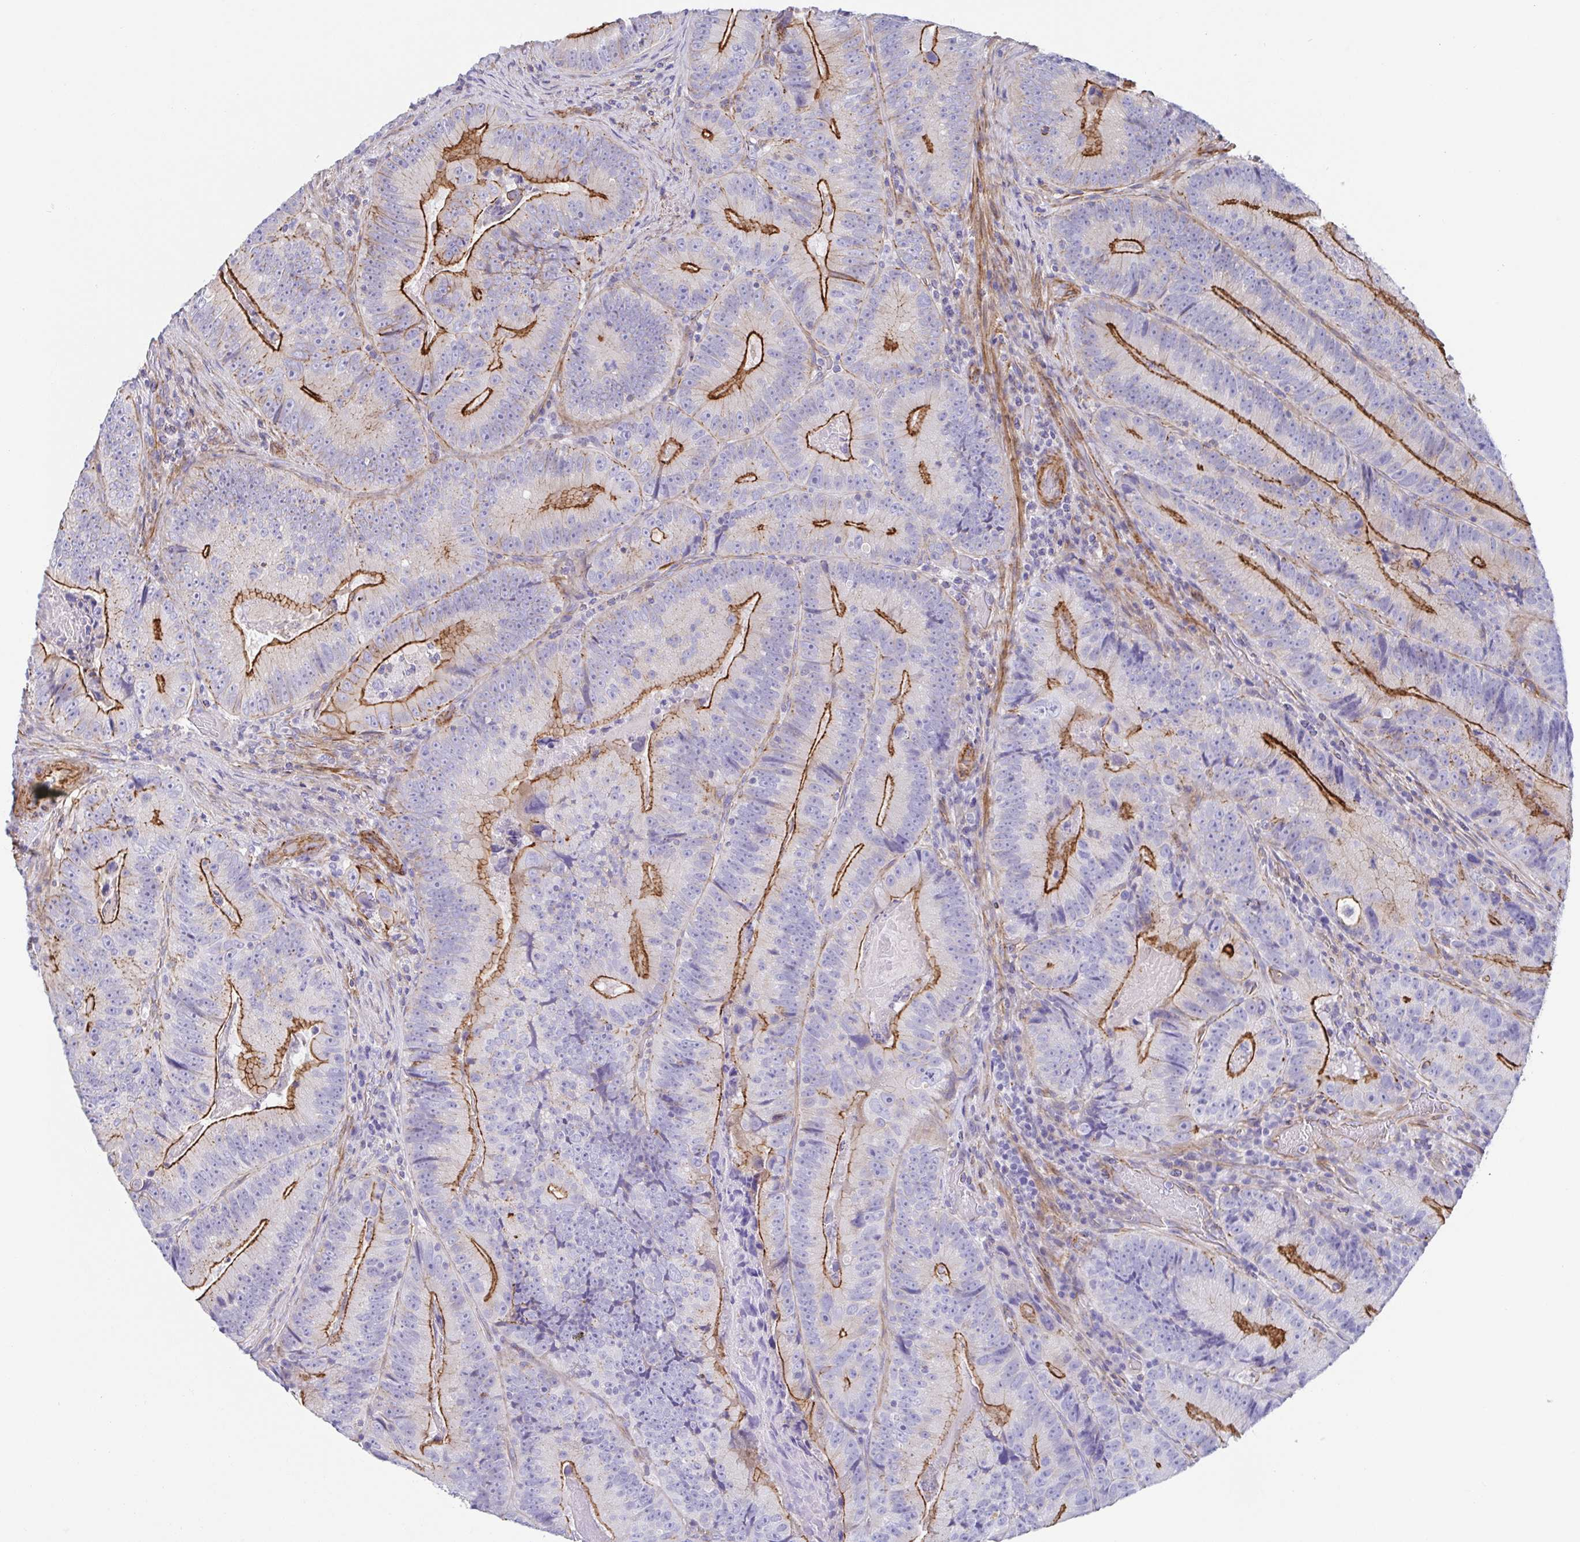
{"staining": {"intensity": "strong", "quantity": "25%-75%", "location": "cytoplasmic/membranous"}, "tissue": "colorectal cancer", "cell_type": "Tumor cells", "image_type": "cancer", "snomed": [{"axis": "morphology", "description": "Adenocarcinoma, NOS"}, {"axis": "topography", "description": "Colon"}], "caption": "Adenocarcinoma (colorectal) stained for a protein (brown) reveals strong cytoplasmic/membranous positive staining in about 25%-75% of tumor cells.", "gene": "TRAM2", "patient": {"sex": "female", "age": 86}}